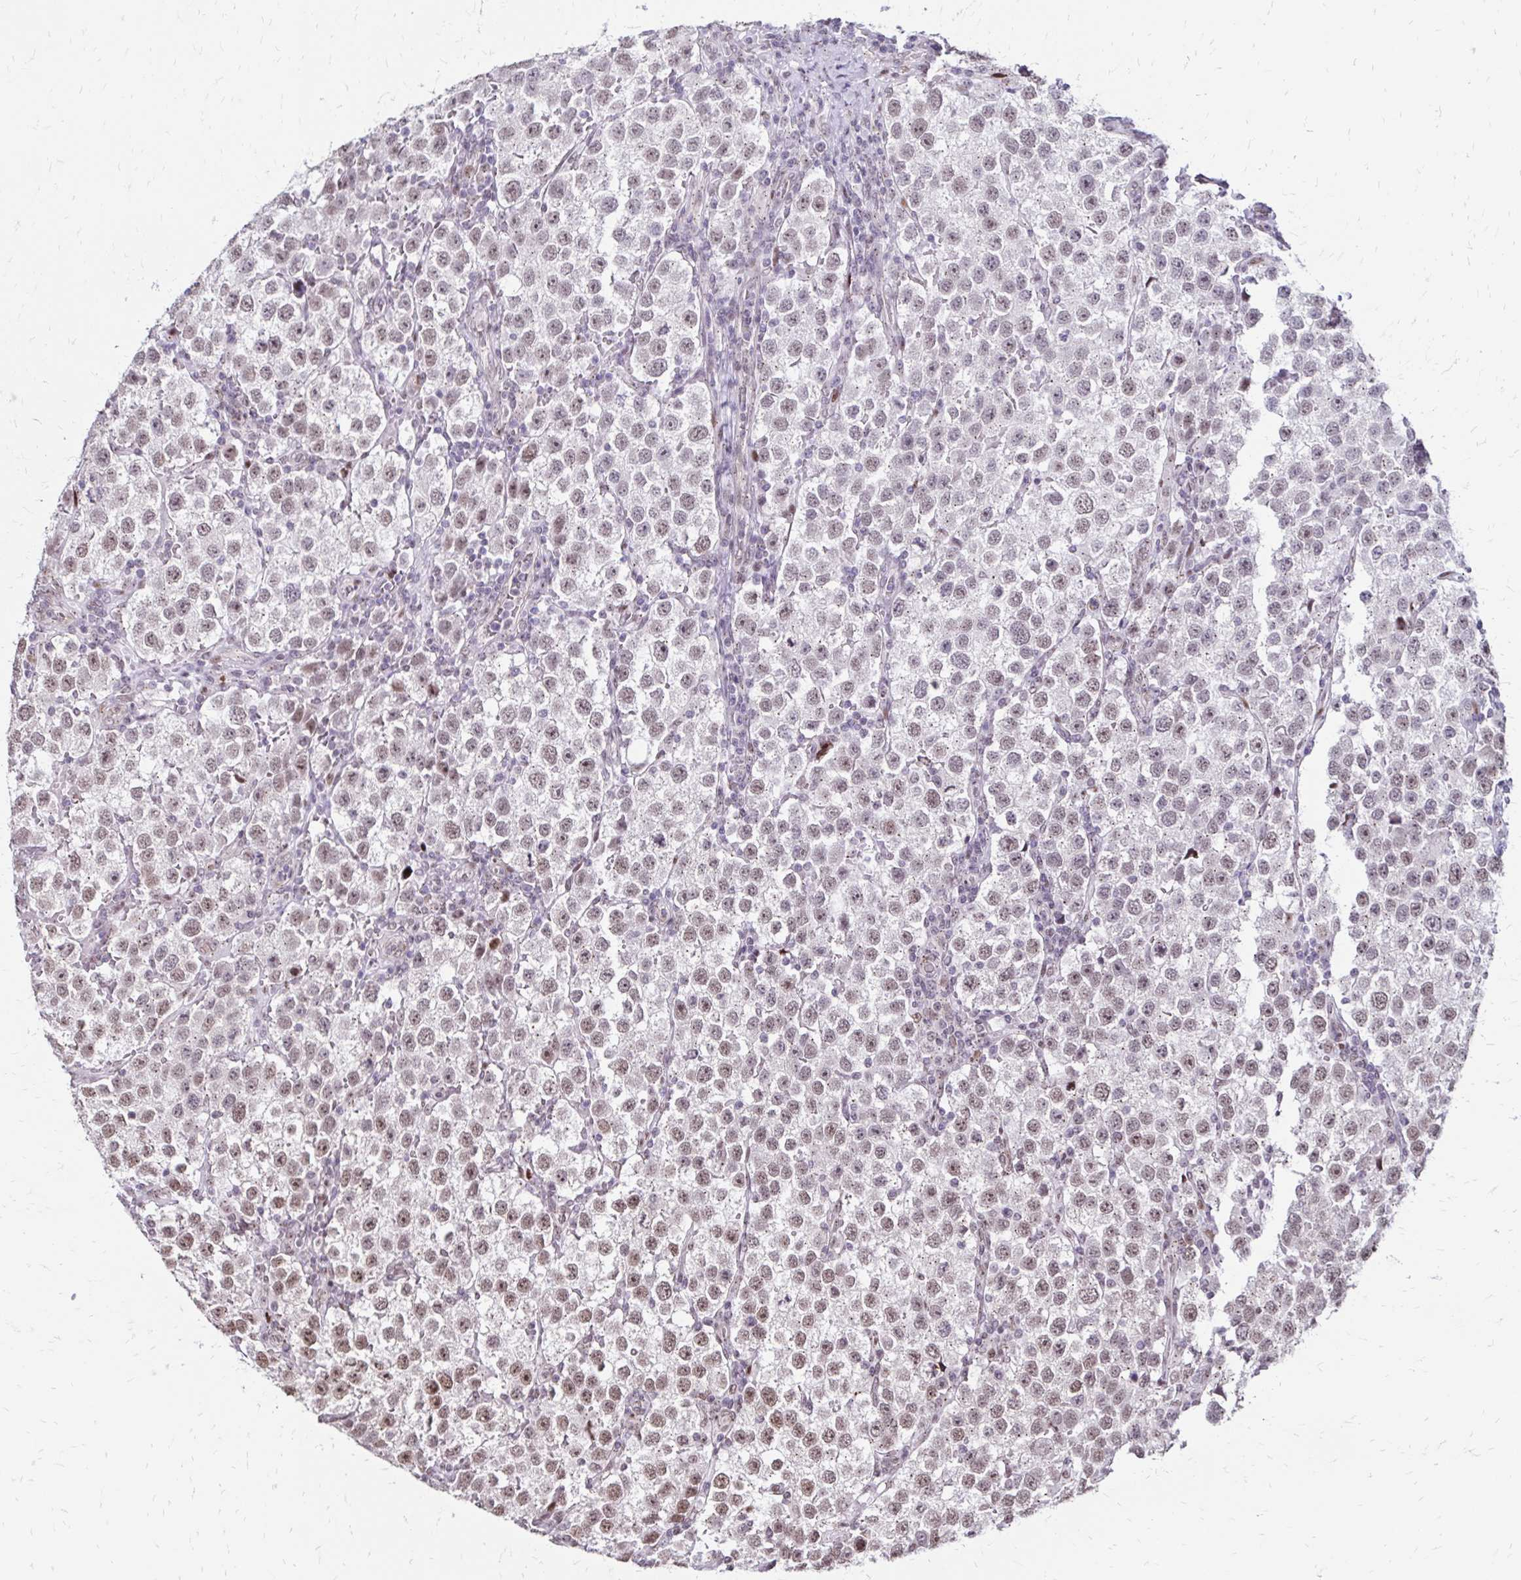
{"staining": {"intensity": "weak", "quantity": ">75%", "location": "nuclear"}, "tissue": "testis cancer", "cell_type": "Tumor cells", "image_type": "cancer", "snomed": [{"axis": "morphology", "description": "Seminoma, NOS"}, {"axis": "topography", "description": "Testis"}], "caption": "Protein staining demonstrates weak nuclear expression in approximately >75% of tumor cells in testis cancer.", "gene": "TOB1", "patient": {"sex": "male", "age": 37}}